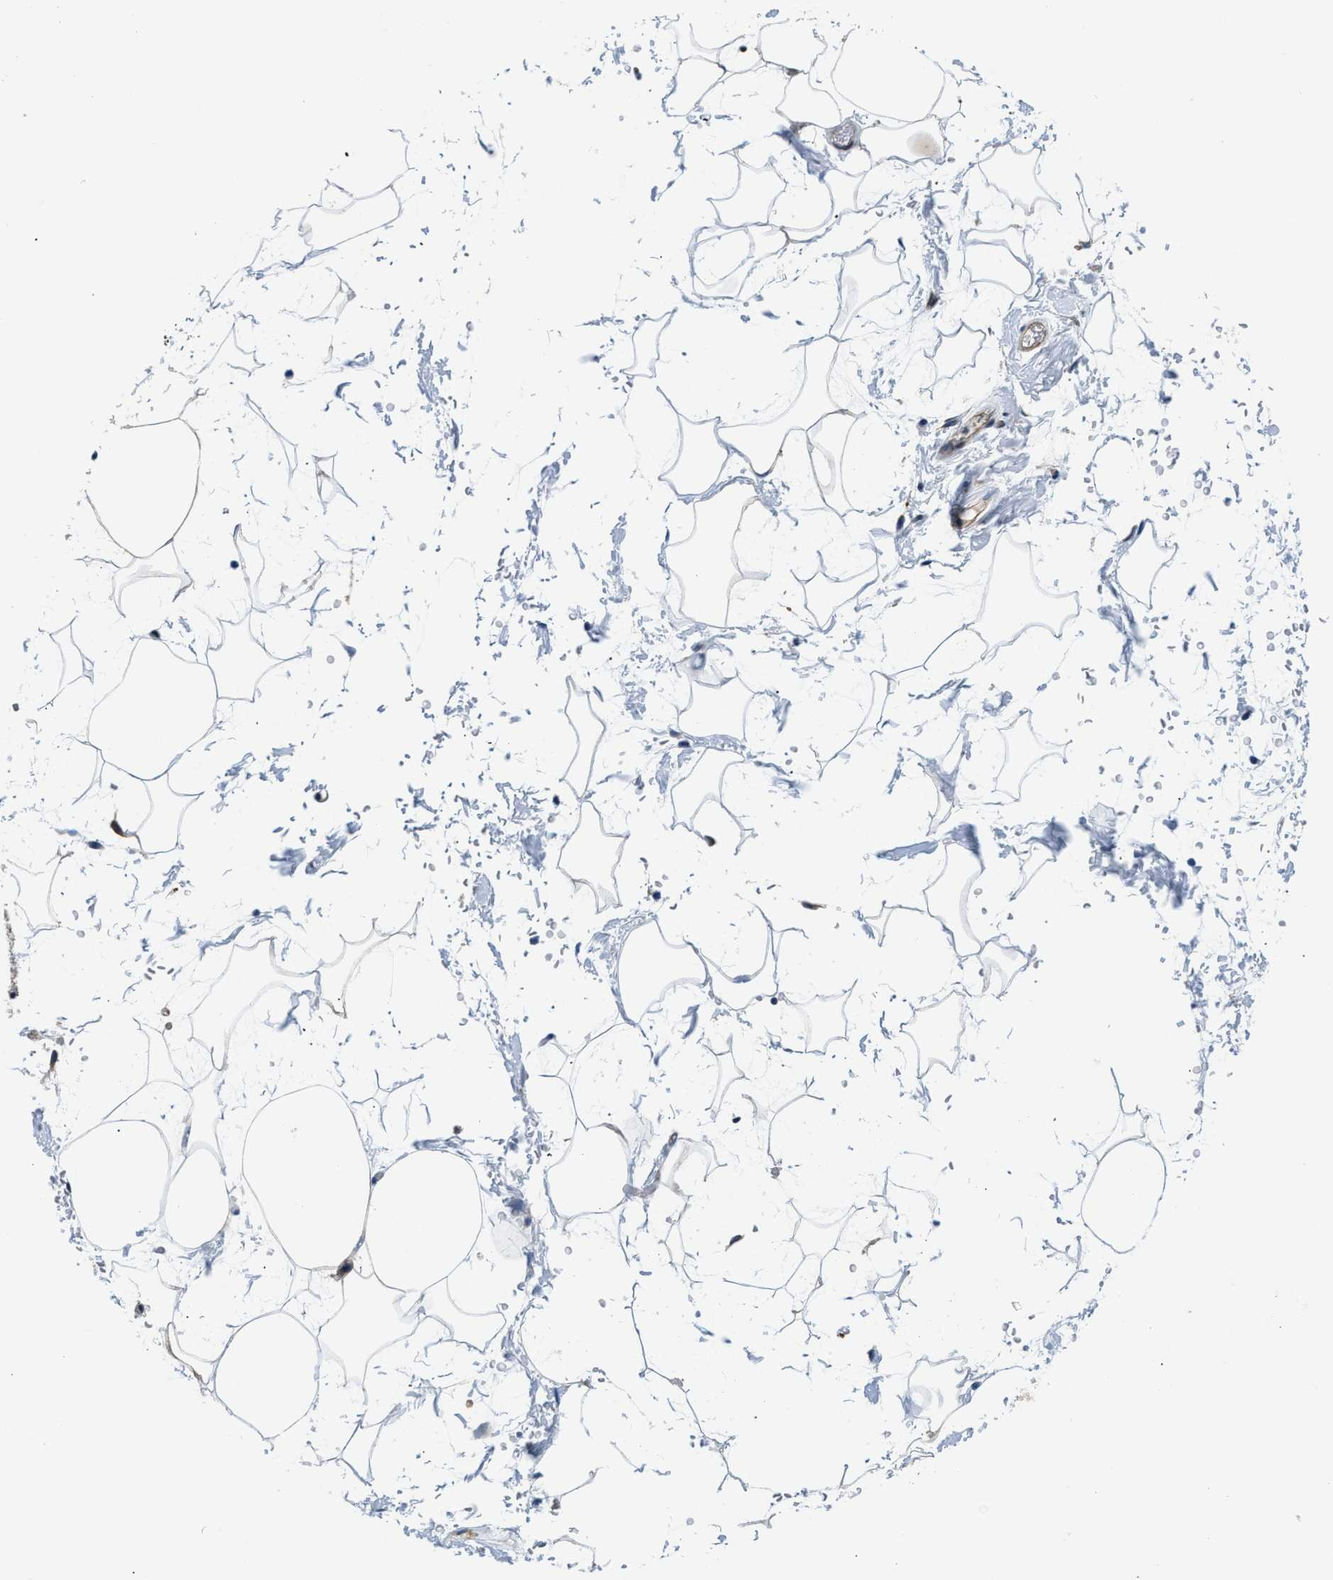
{"staining": {"intensity": "weak", "quantity": "25%-75%", "location": "cytoplasmic/membranous"}, "tissue": "adipose tissue", "cell_type": "Adipocytes", "image_type": "normal", "snomed": [{"axis": "morphology", "description": "Normal tissue, NOS"}, {"axis": "topography", "description": "Soft tissue"}], "caption": "There is low levels of weak cytoplasmic/membranous staining in adipocytes of unremarkable adipose tissue, as demonstrated by immunohistochemical staining (brown color).", "gene": "PPP2R1B", "patient": {"sex": "male", "age": 72}}